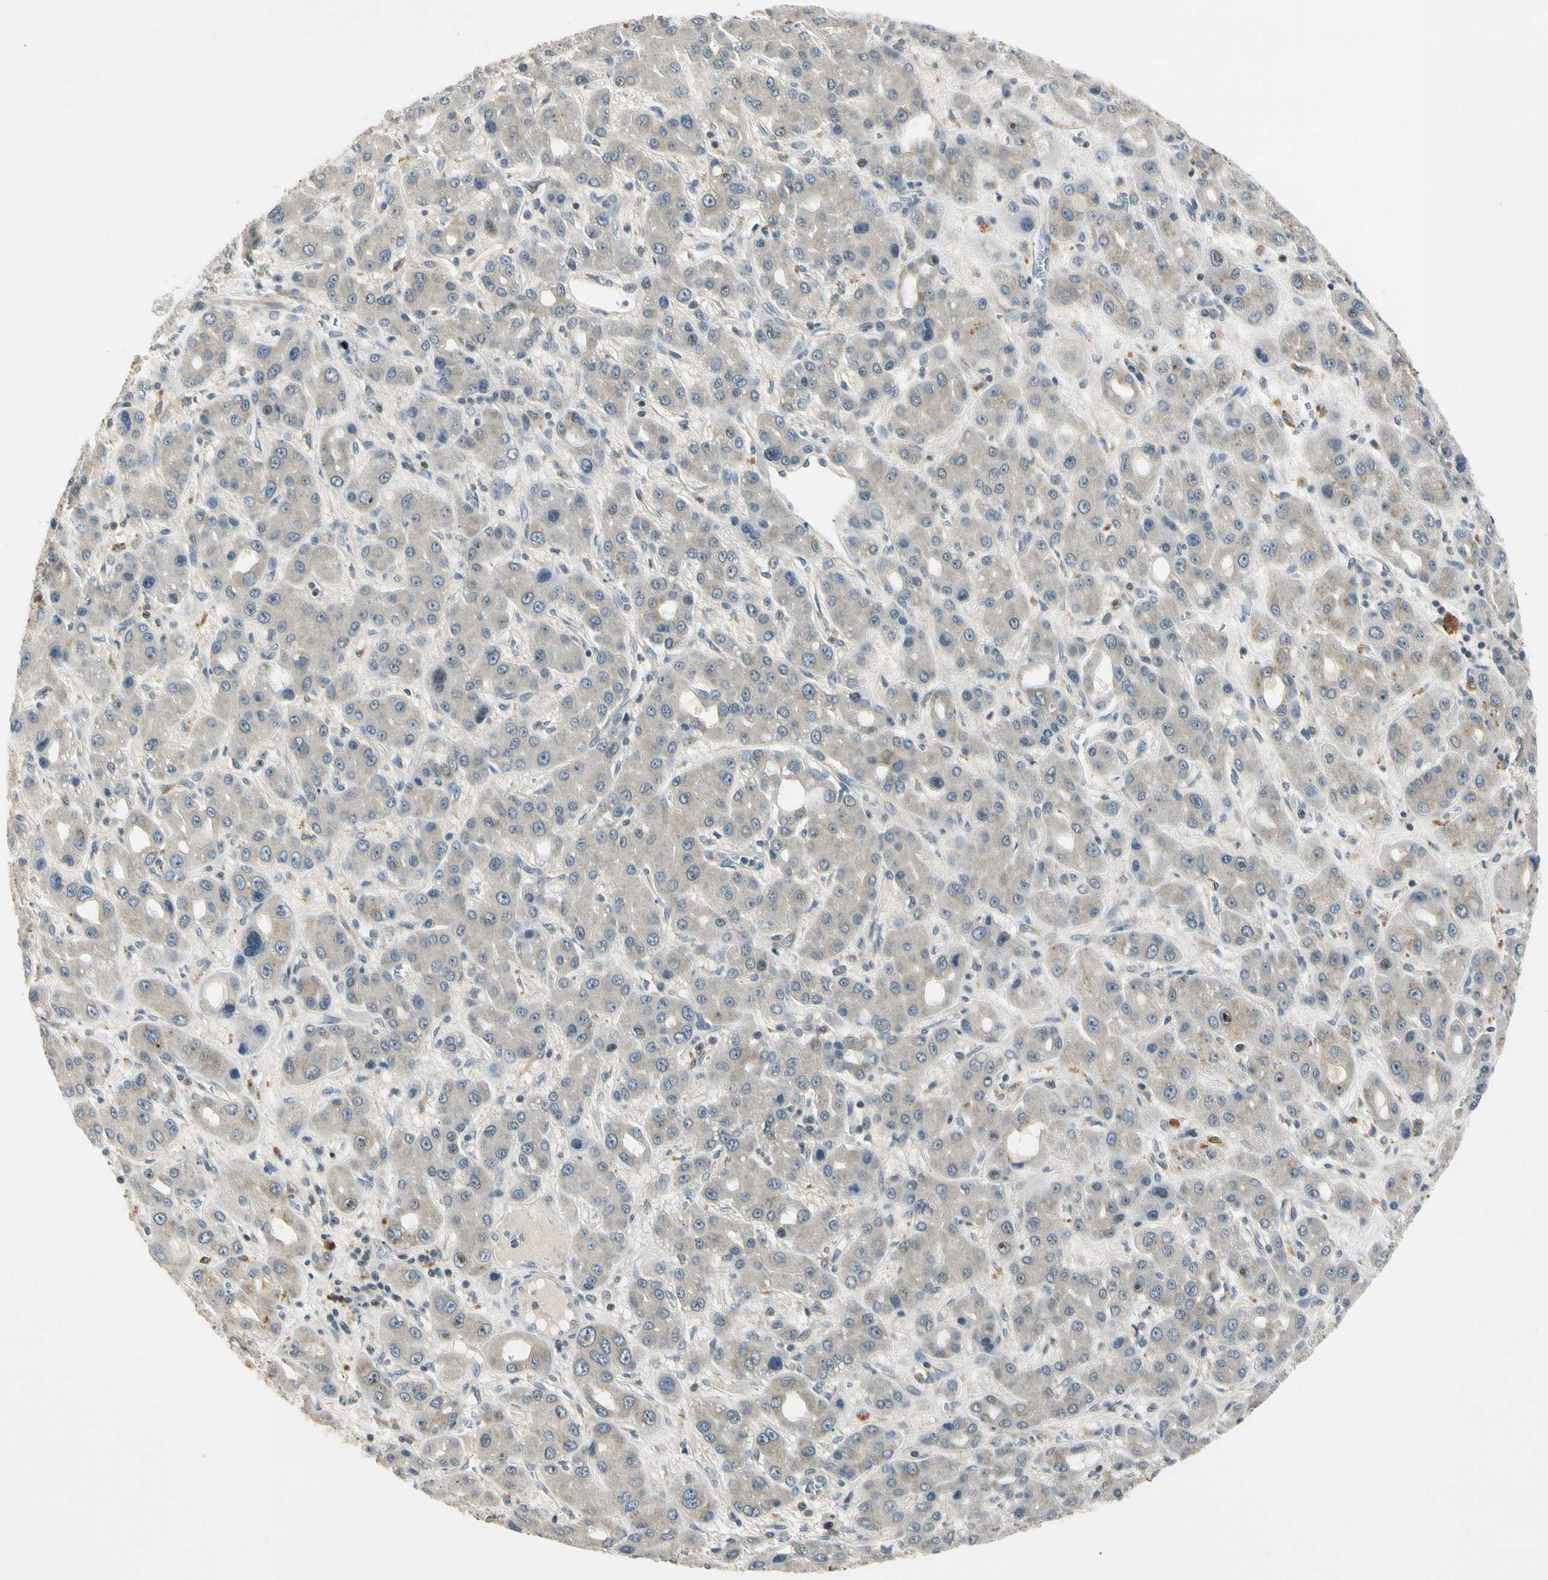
{"staining": {"intensity": "strong", "quantity": "<25%", "location": "cytoplasmic/membranous"}, "tissue": "liver cancer", "cell_type": "Tumor cells", "image_type": "cancer", "snomed": [{"axis": "morphology", "description": "Carcinoma, Hepatocellular, NOS"}, {"axis": "topography", "description": "Liver"}], "caption": "High-power microscopy captured an IHC micrograph of liver cancer (hepatocellular carcinoma), revealing strong cytoplasmic/membranous staining in about <25% of tumor cells.", "gene": "RPS6KB2", "patient": {"sex": "male", "age": 55}}